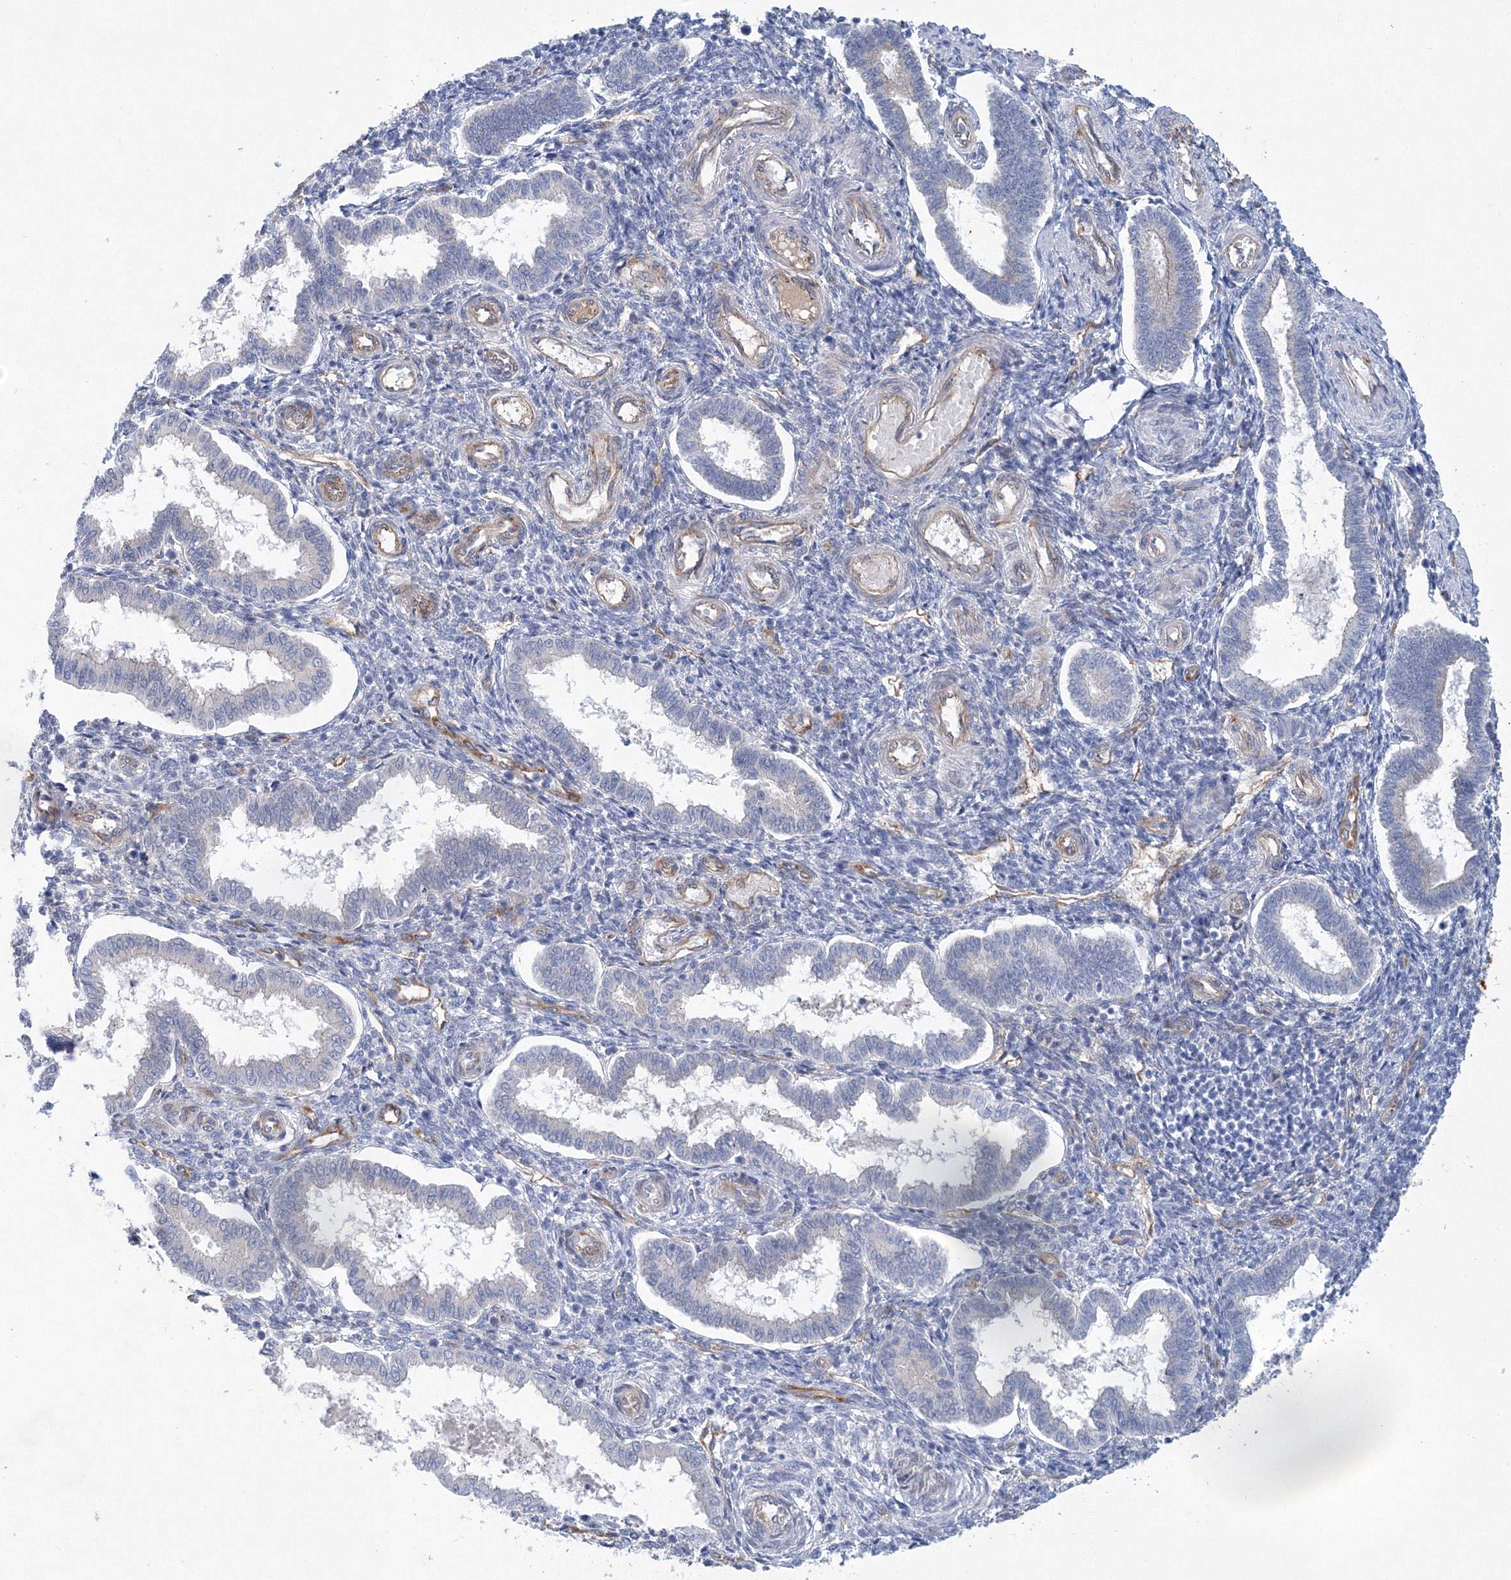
{"staining": {"intensity": "negative", "quantity": "none", "location": "none"}, "tissue": "endometrium", "cell_type": "Cells in endometrial stroma", "image_type": "normal", "snomed": [{"axis": "morphology", "description": "Normal tissue, NOS"}, {"axis": "topography", "description": "Endometrium"}], "caption": "This image is of normal endometrium stained with immunohistochemistry to label a protein in brown with the nuclei are counter-stained blue. There is no expression in cells in endometrial stroma. The staining was performed using DAB to visualize the protein expression in brown, while the nuclei were stained in blue with hematoxylin (Magnification: 20x).", "gene": "TANC1", "patient": {"sex": "female", "age": 24}}